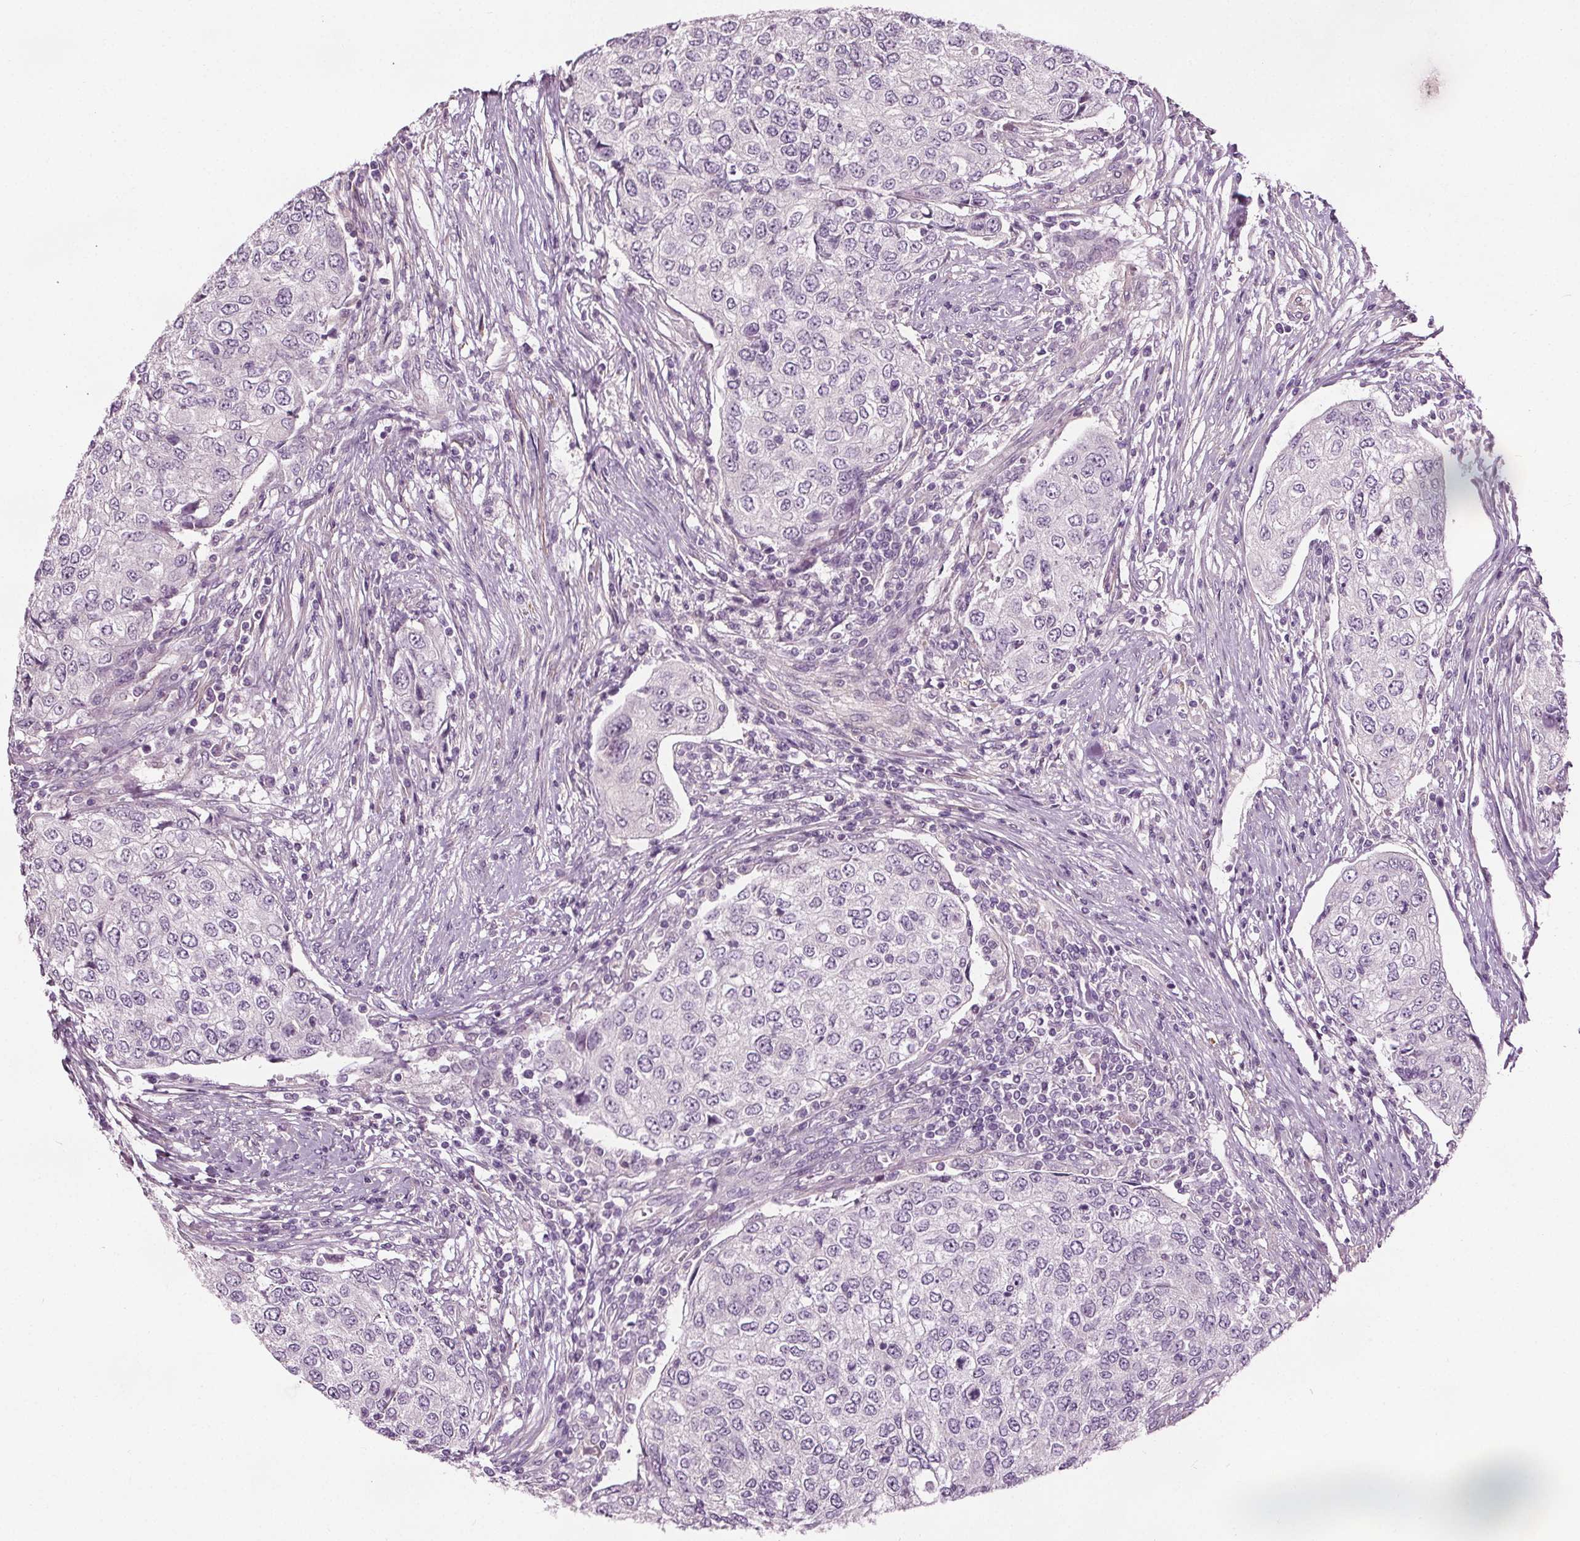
{"staining": {"intensity": "negative", "quantity": "none", "location": "none"}, "tissue": "urothelial cancer", "cell_type": "Tumor cells", "image_type": "cancer", "snomed": [{"axis": "morphology", "description": "Urothelial carcinoma, High grade"}, {"axis": "topography", "description": "Urinary bladder"}], "caption": "The histopathology image demonstrates no staining of tumor cells in urothelial cancer. (DAB (3,3'-diaminobenzidine) immunohistochemistry (IHC) visualized using brightfield microscopy, high magnification).", "gene": "RASA1", "patient": {"sex": "female", "age": 78}}